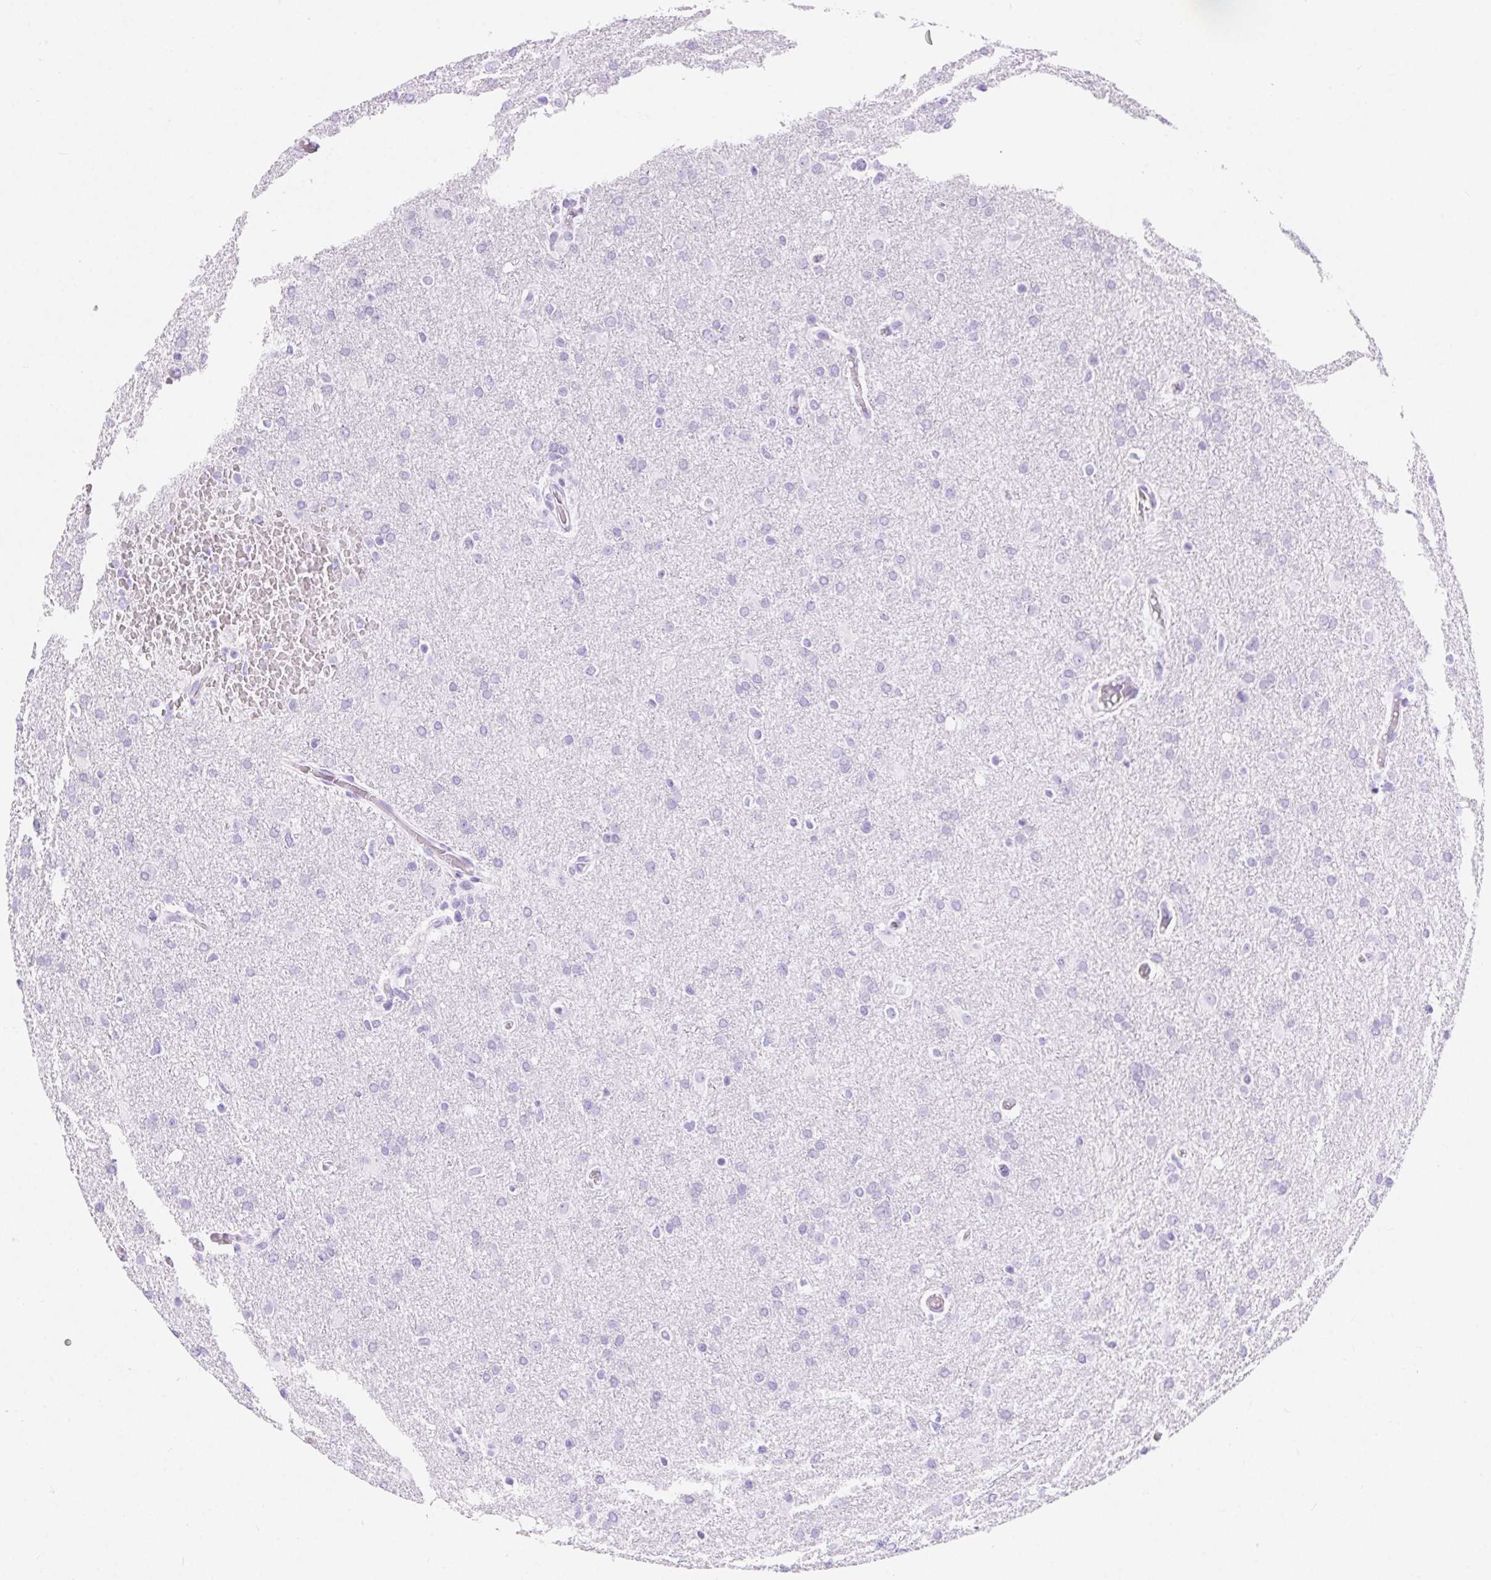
{"staining": {"intensity": "negative", "quantity": "none", "location": "none"}, "tissue": "glioma", "cell_type": "Tumor cells", "image_type": "cancer", "snomed": [{"axis": "morphology", "description": "Glioma, malignant, High grade"}, {"axis": "topography", "description": "Brain"}], "caption": "High magnification brightfield microscopy of glioma stained with DAB (brown) and counterstained with hematoxylin (blue): tumor cells show no significant expression. (DAB IHC with hematoxylin counter stain).", "gene": "CLDN16", "patient": {"sex": "male", "age": 68}}